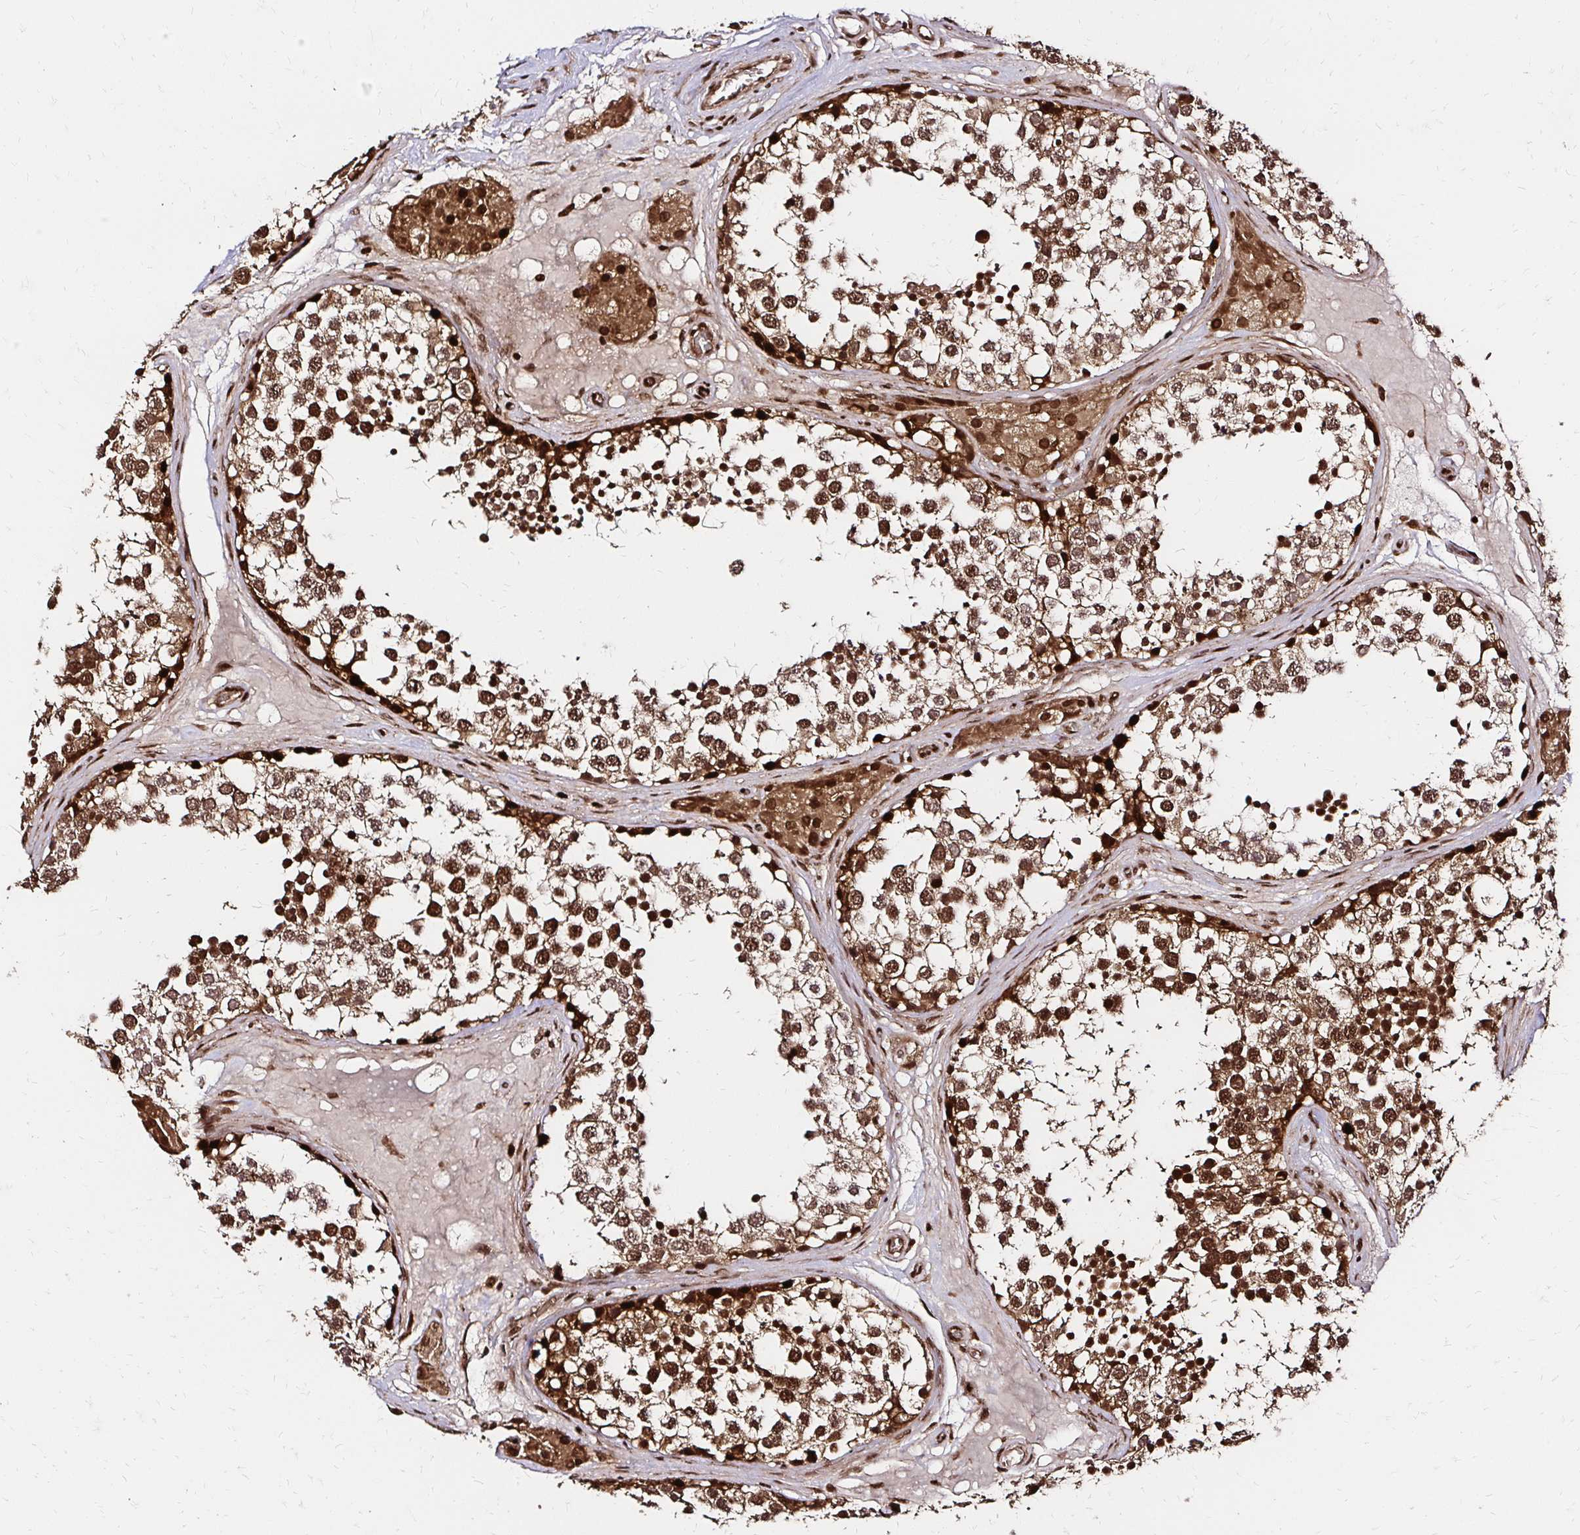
{"staining": {"intensity": "strong", "quantity": ">75%", "location": "cytoplasmic/membranous,nuclear"}, "tissue": "testis", "cell_type": "Cells in seminiferous ducts", "image_type": "normal", "snomed": [{"axis": "morphology", "description": "Normal tissue, NOS"}, {"axis": "morphology", "description": "Seminoma, NOS"}, {"axis": "topography", "description": "Testis"}], "caption": "Protein positivity by IHC demonstrates strong cytoplasmic/membranous,nuclear expression in about >75% of cells in seminiferous ducts in unremarkable testis.", "gene": "GLYR1", "patient": {"sex": "male", "age": 65}}